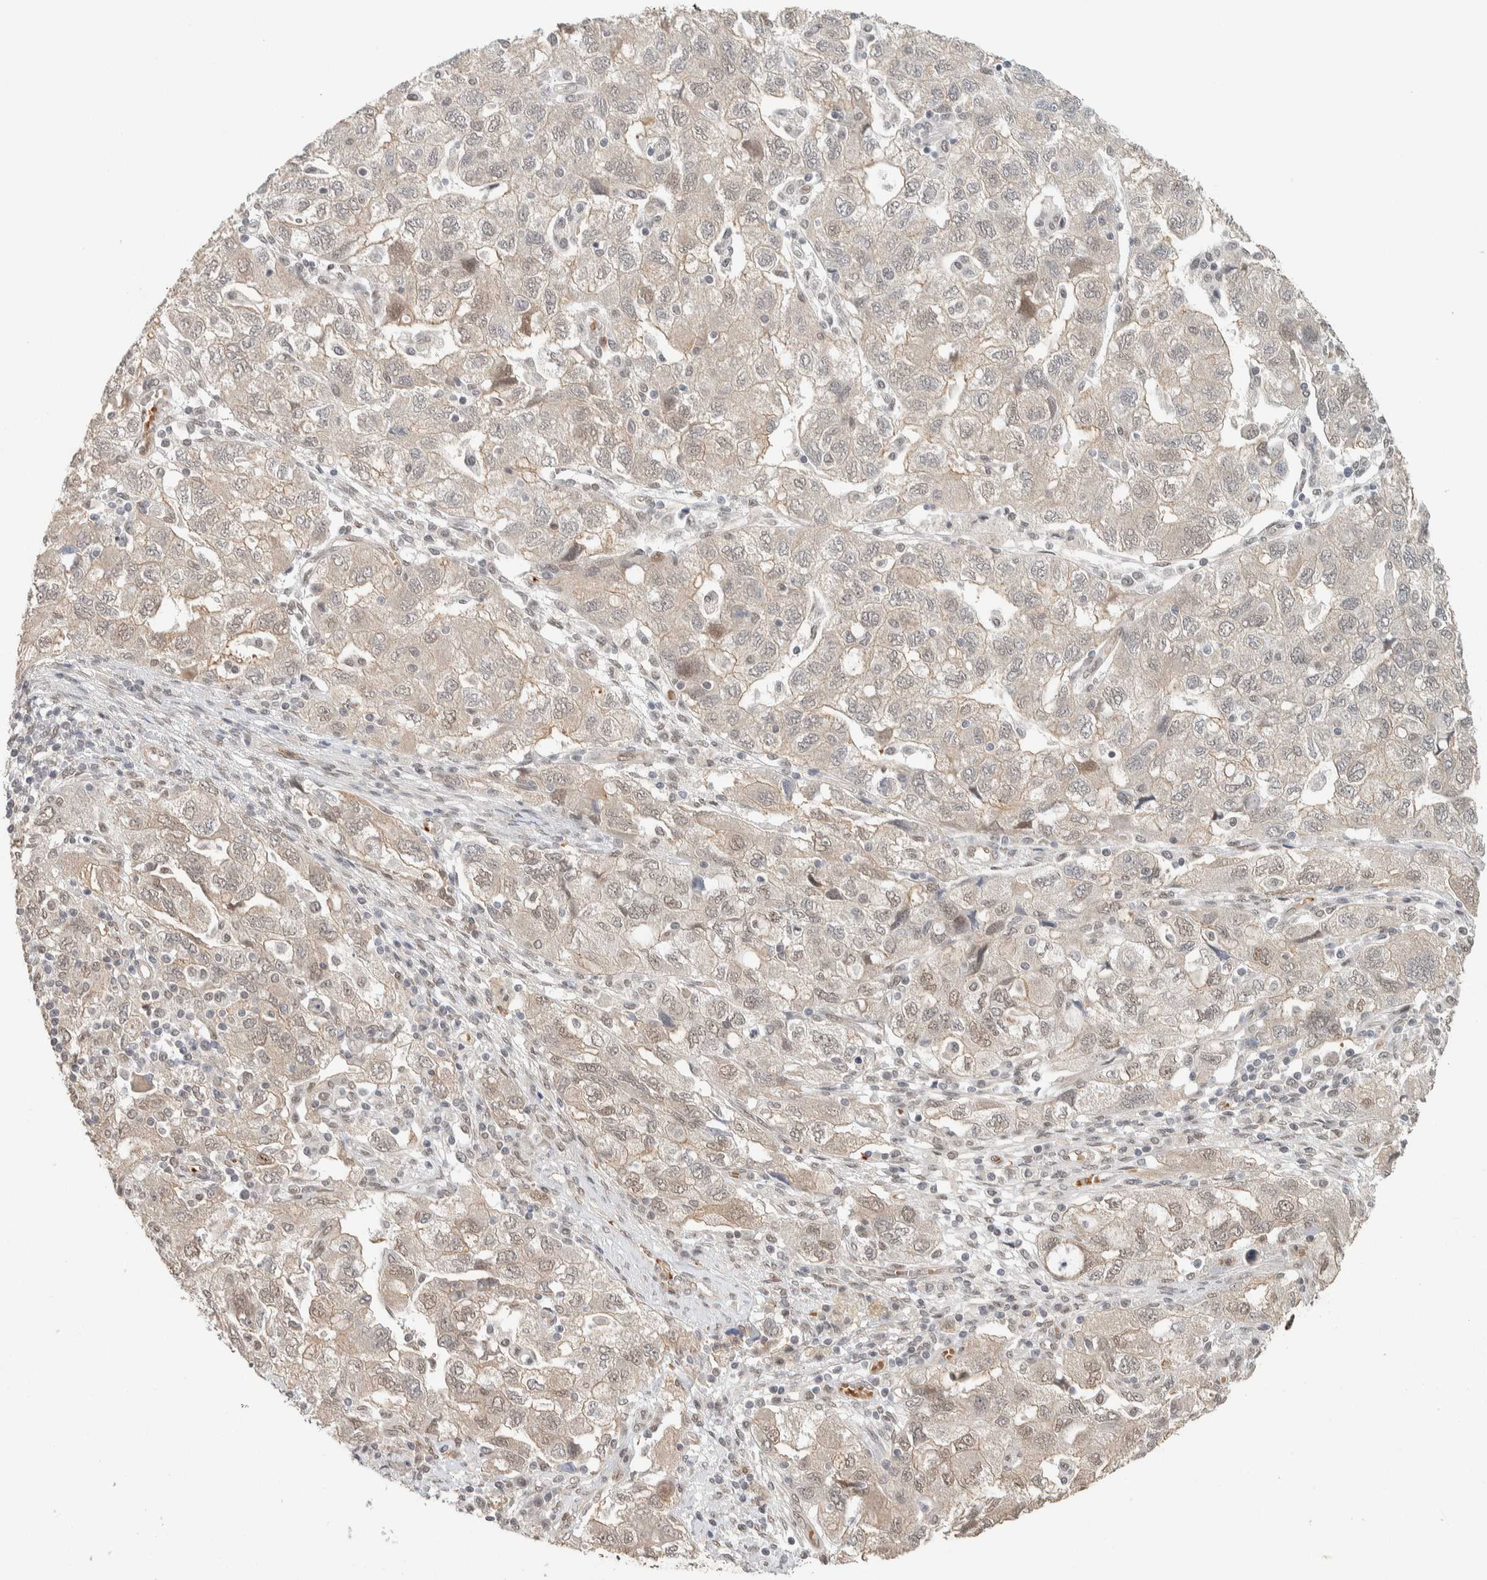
{"staining": {"intensity": "weak", "quantity": "<25%", "location": "cytoplasmic/membranous,nuclear"}, "tissue": "ovarian cancer", "cell_type": "Tumor cells", "image_type": "cancer", "snomed": [{"axis": "morphology", "description": "Carcinoma, NOS"}, {"axis": "morphology", "description": "Cystadenocarcinoma, serous, NOS"}, {"axis": "topography", "description": "Ovary"}], "caption": "This is a histopathology image of immunohistochemistry staining of carcinoma (ovarian), which shows no staining in tumor cells.", "gene": "ZBTB2", "patient": {"sex": "female", "age": 69}}